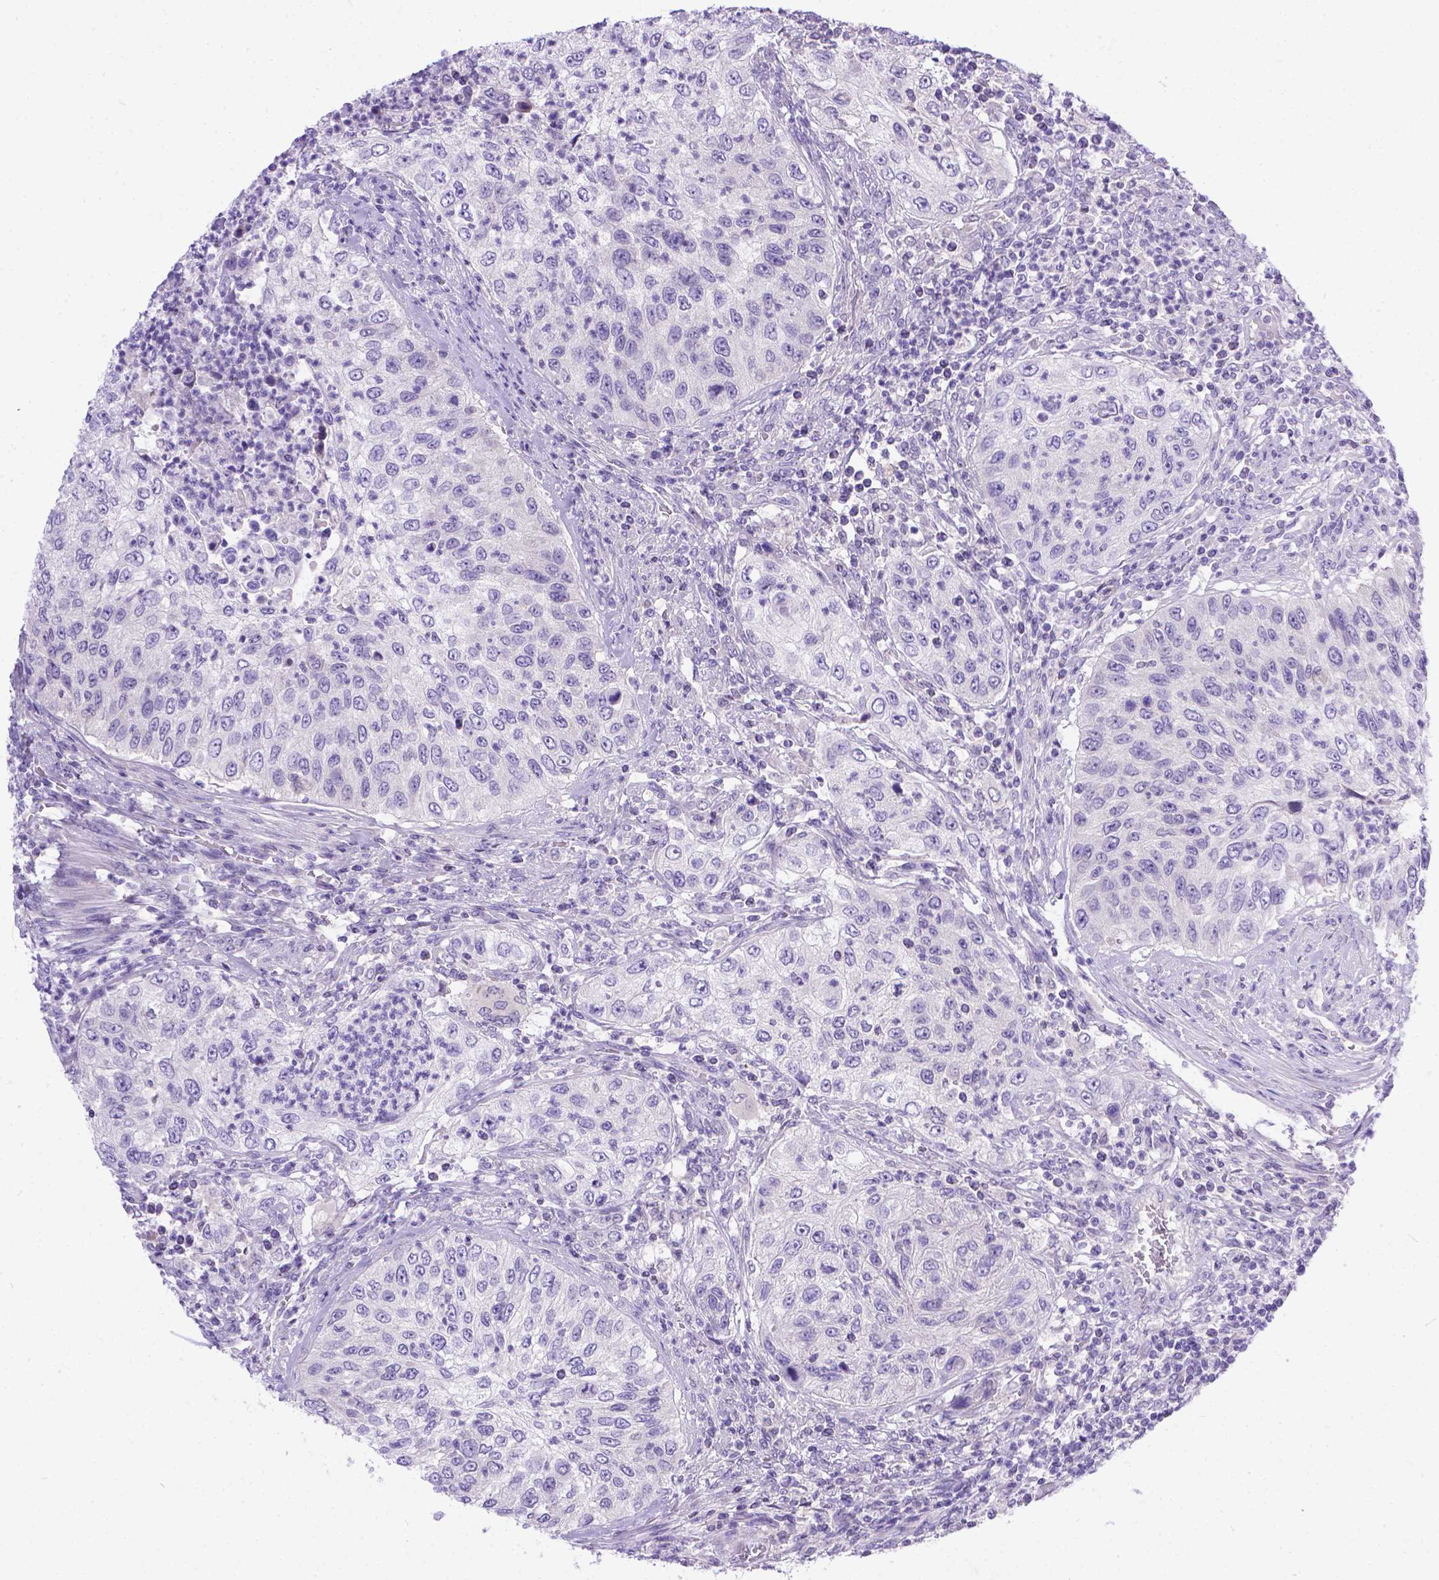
{"staining": {"intensity": "negative", "quantity": "none", "location": "none"}, "tissue": "urothelial cancer", "cell_type": "Tumor cells", "image_type": "cancer", "snomed": [{"axis": "morphology", "description": "Urothelial carcinoma, High grade"}, {"axis": "topography", "description": "Urinary bladder"}], "caption": "Human urothelial carcinoma (high-grade) stained for a protein using immunohistochemistry displays no expression in tumor cells.", "gene": "TTLL6", "patient": {"sex": "female", "age": 60}}